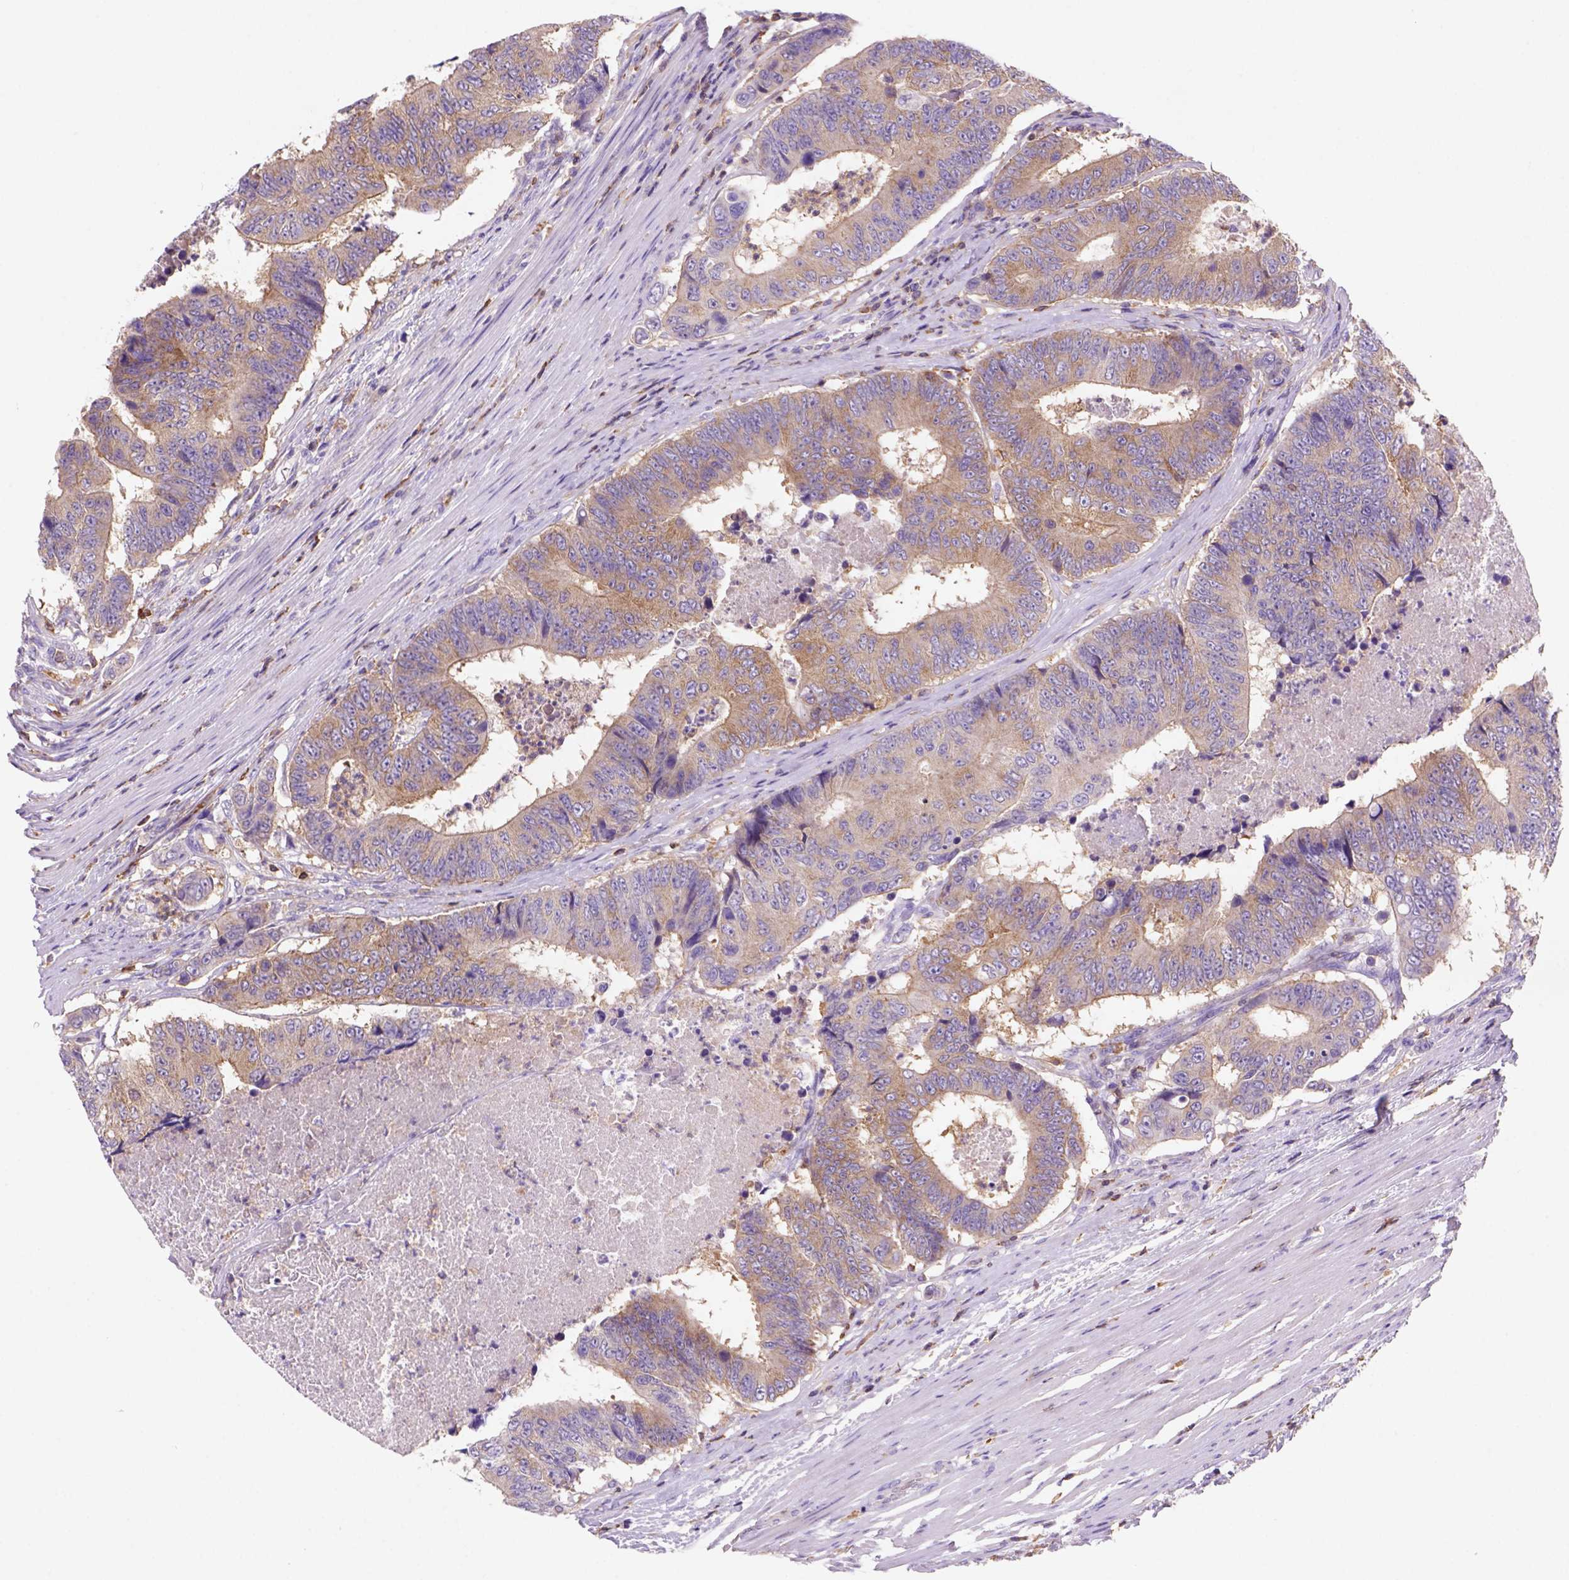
{"staining": {"intensity": "moderate", "quantity": ">75%", "location": "cytoplasmic/membranous"}, "tissue": "colorectal cancer", "cell_type": "Tumor cells", "image_type": "cancer", "snomed": [{"axis": "morphology", "description": "Adenocarcinoma, NOS"}, {"axis": "topography", "description": "Colon"}], "caption": "Immunohistochemical staining of adenocarcinoma (colorectal) exhibits moderate cytoplasmic/membranous protein positivity in approximately >75% of tumor cells.", "gene": "INPP5D", "patient": {"sex": "female", "age": 48}}